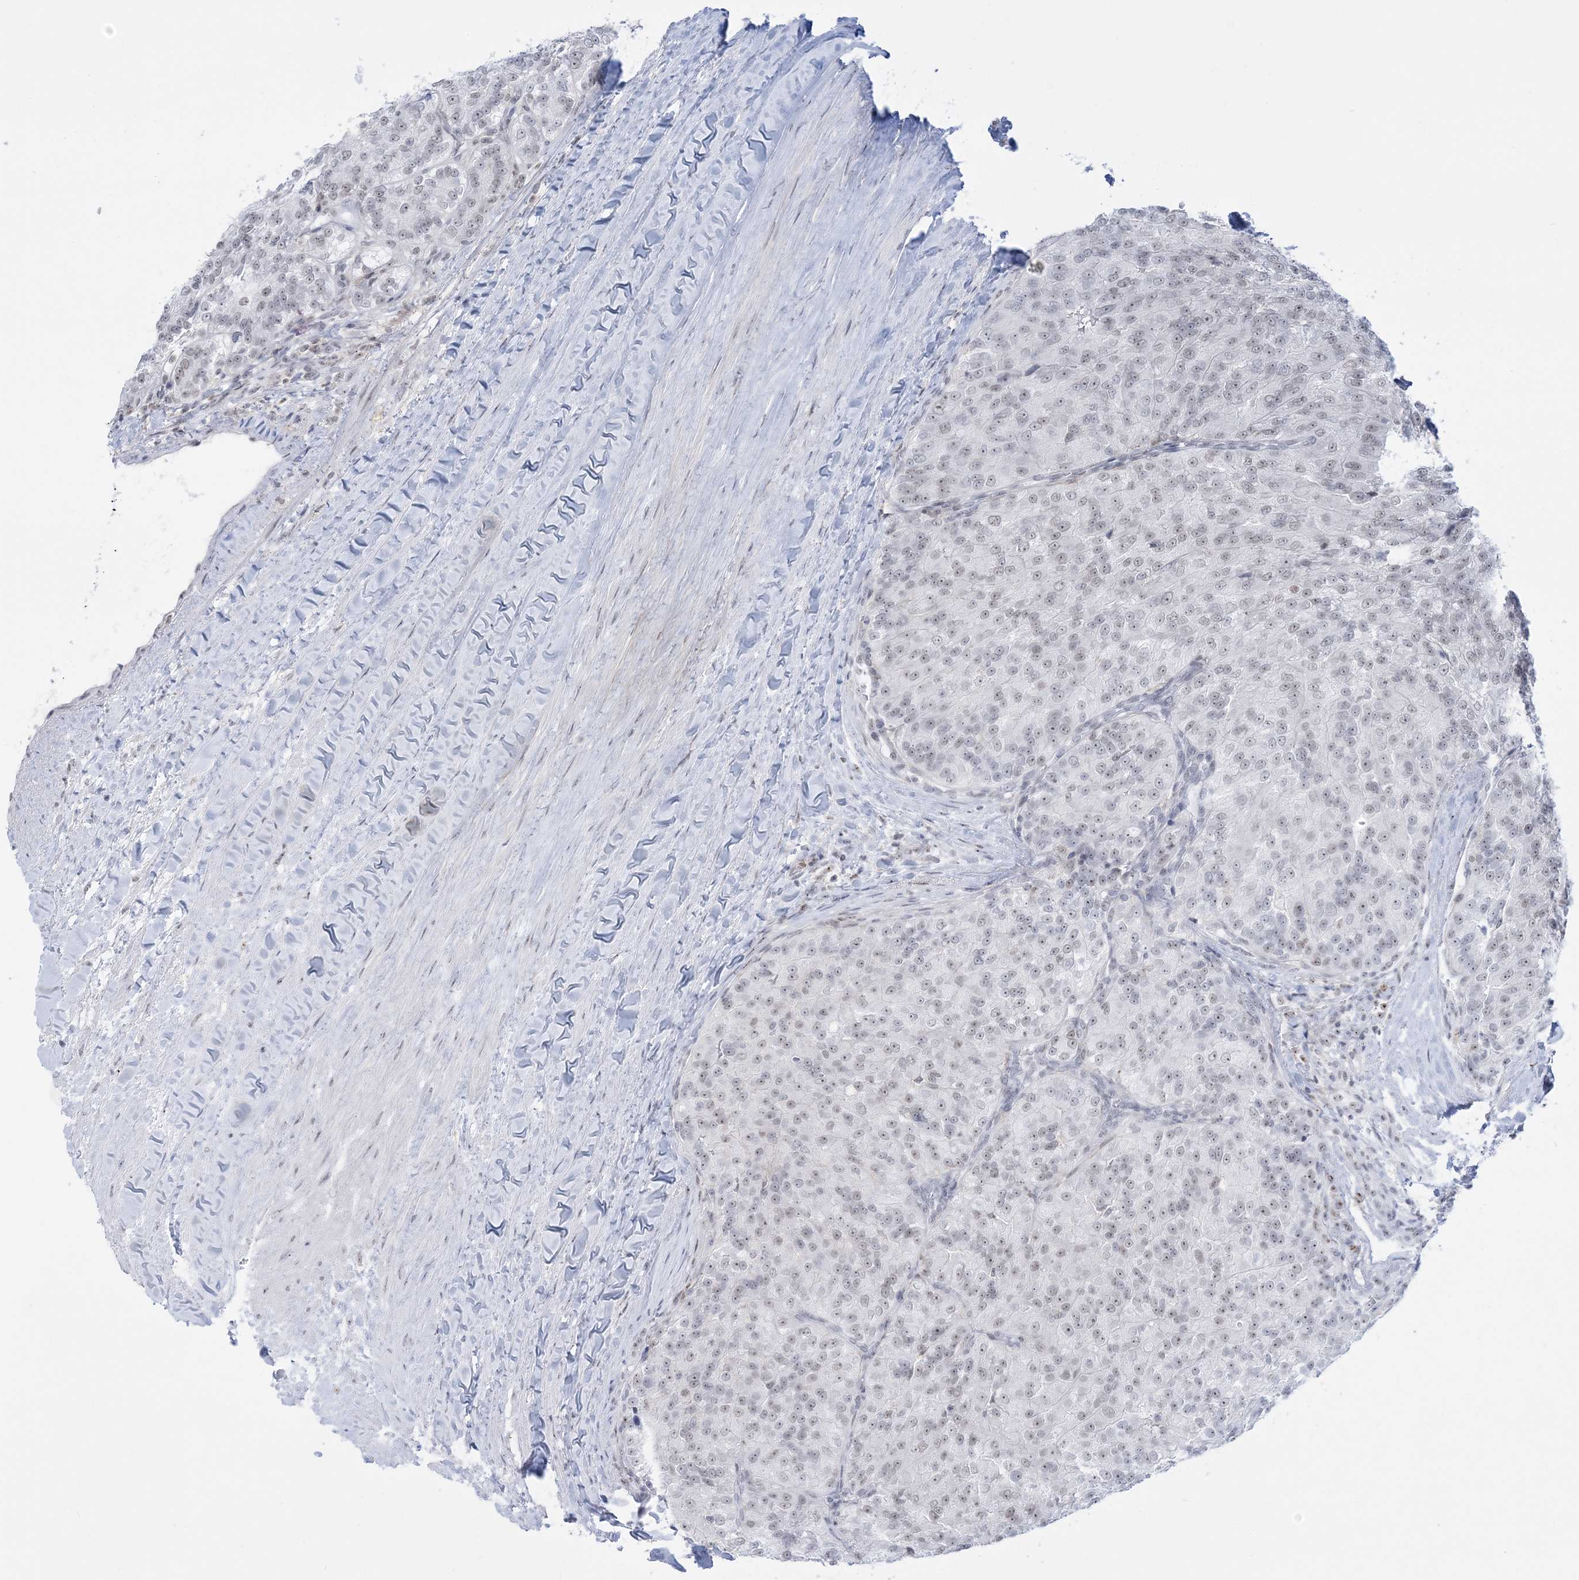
{"staining": {"intensity": "weak", "quantity": "25%-75%", "location": "nuclear"}, "tissue": "renal cancer", "cell_type": "Tumor cells", "image_type": "cancer", "snomed": [{"axis": "morphology", "description": "Adenocarcinoma, NOS"}, {"axis": "topography", "description": "Kidney"}], "caption": "Protein analysis of renal cancer (adenocarcinoma) tissue exhibits weak nuclear positivity in about 25%-75% of tumor cells.", "gene": "DDX21", "patient": {"sex": "female", "age": 63}}